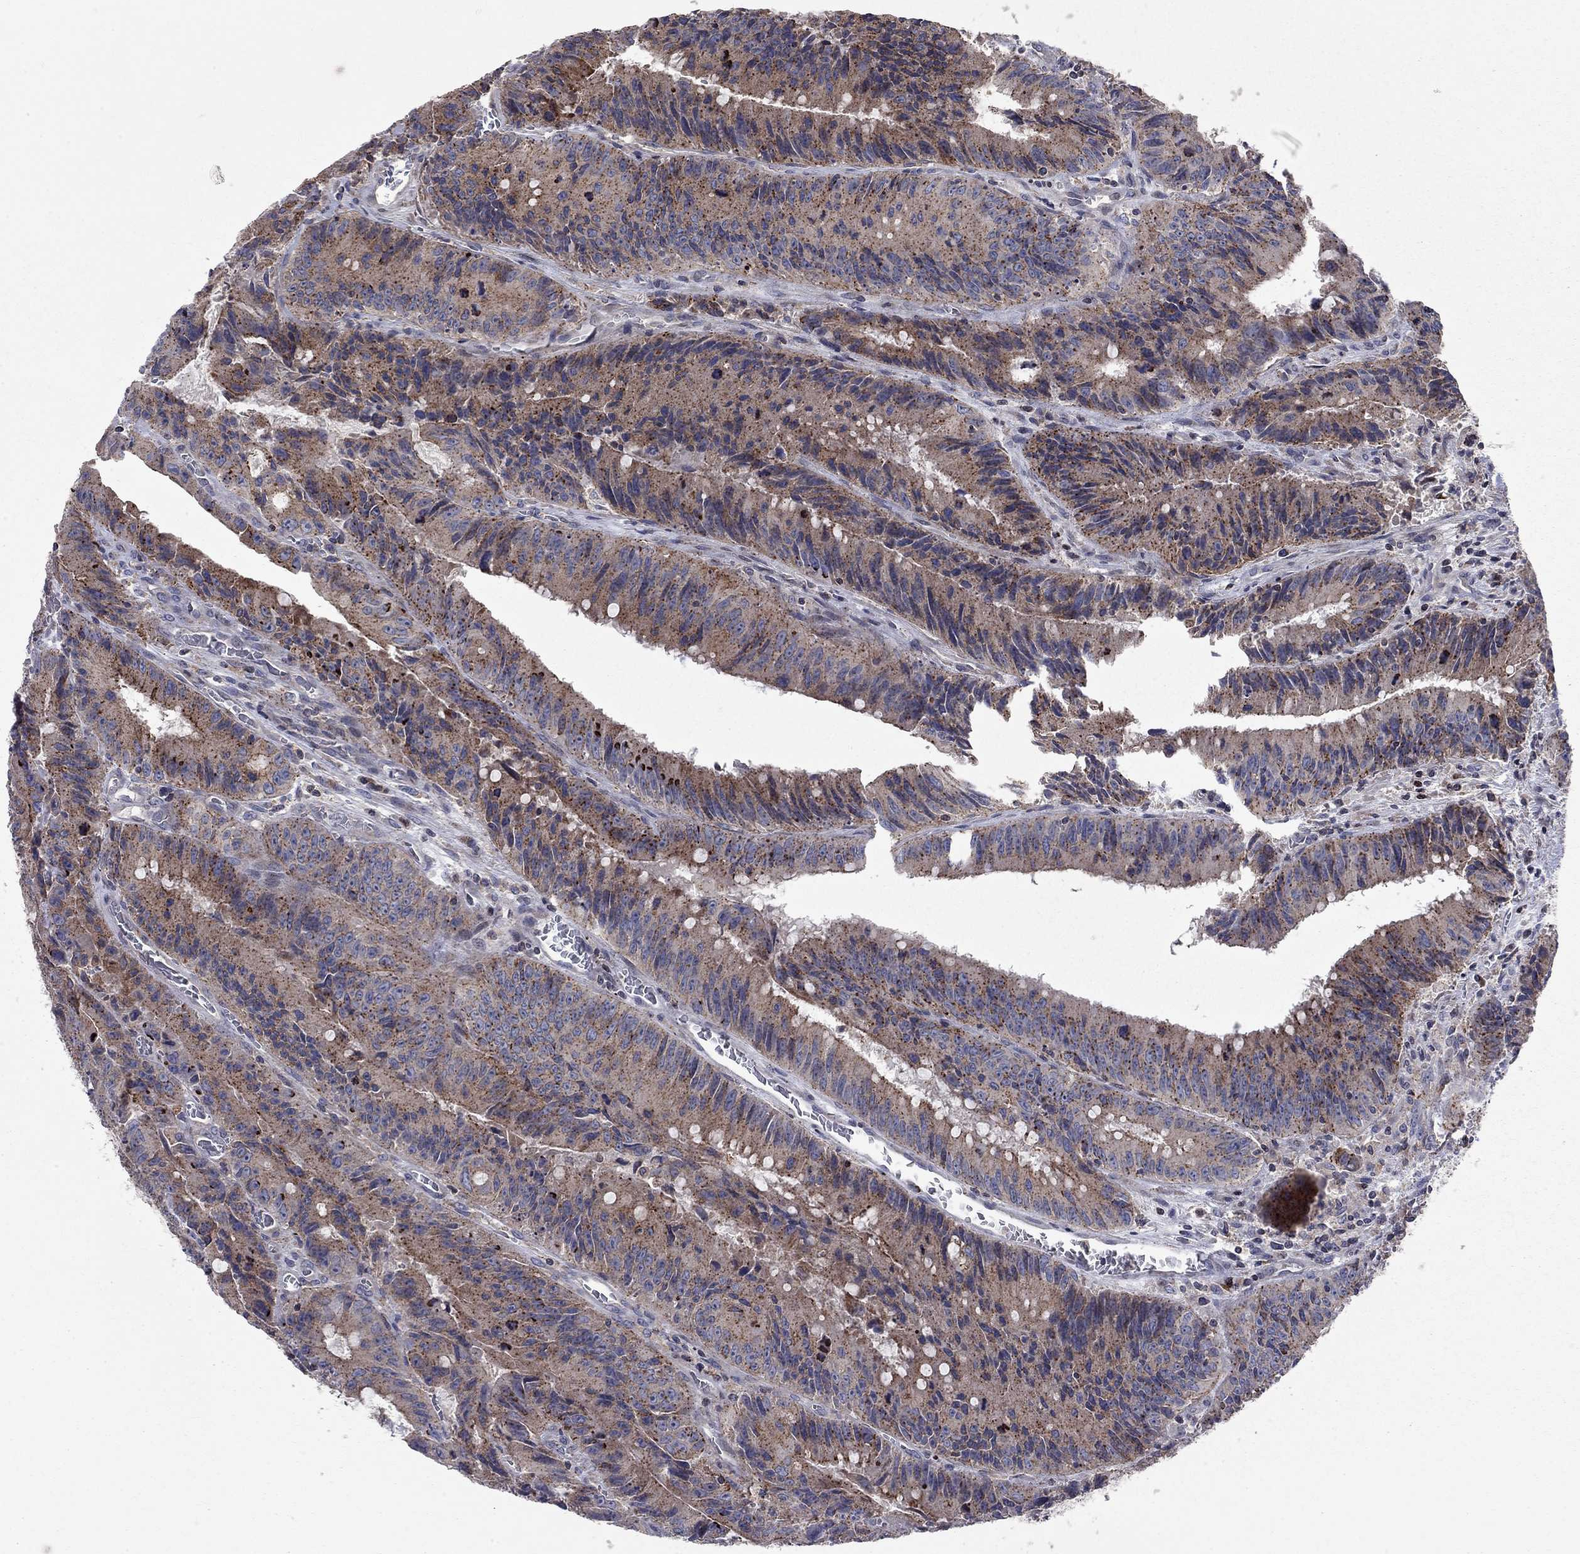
{"staining": {"intensity": "strong", "quantity": "25%-75%", "location": "cytoplasmic/membranous"}, "tissue": "colorectal cancer", "cell_type": "Tumor cells", "image_type": "cancer", "snomed": [{"axis": "morphology", "description": "Adenocarcinoma, NOS"}, {"axis": "topography", "description": "Rectum"}], "caption": "This micrograph displays immunohistochemistry (IHC) staining of human colorectal cancer, with high strong cytoplasmic/membranous positivity in approximately 25%-75% of tumor cells.", "gene": "ERN2", "patient": {"sex": "female", "age": 72}}